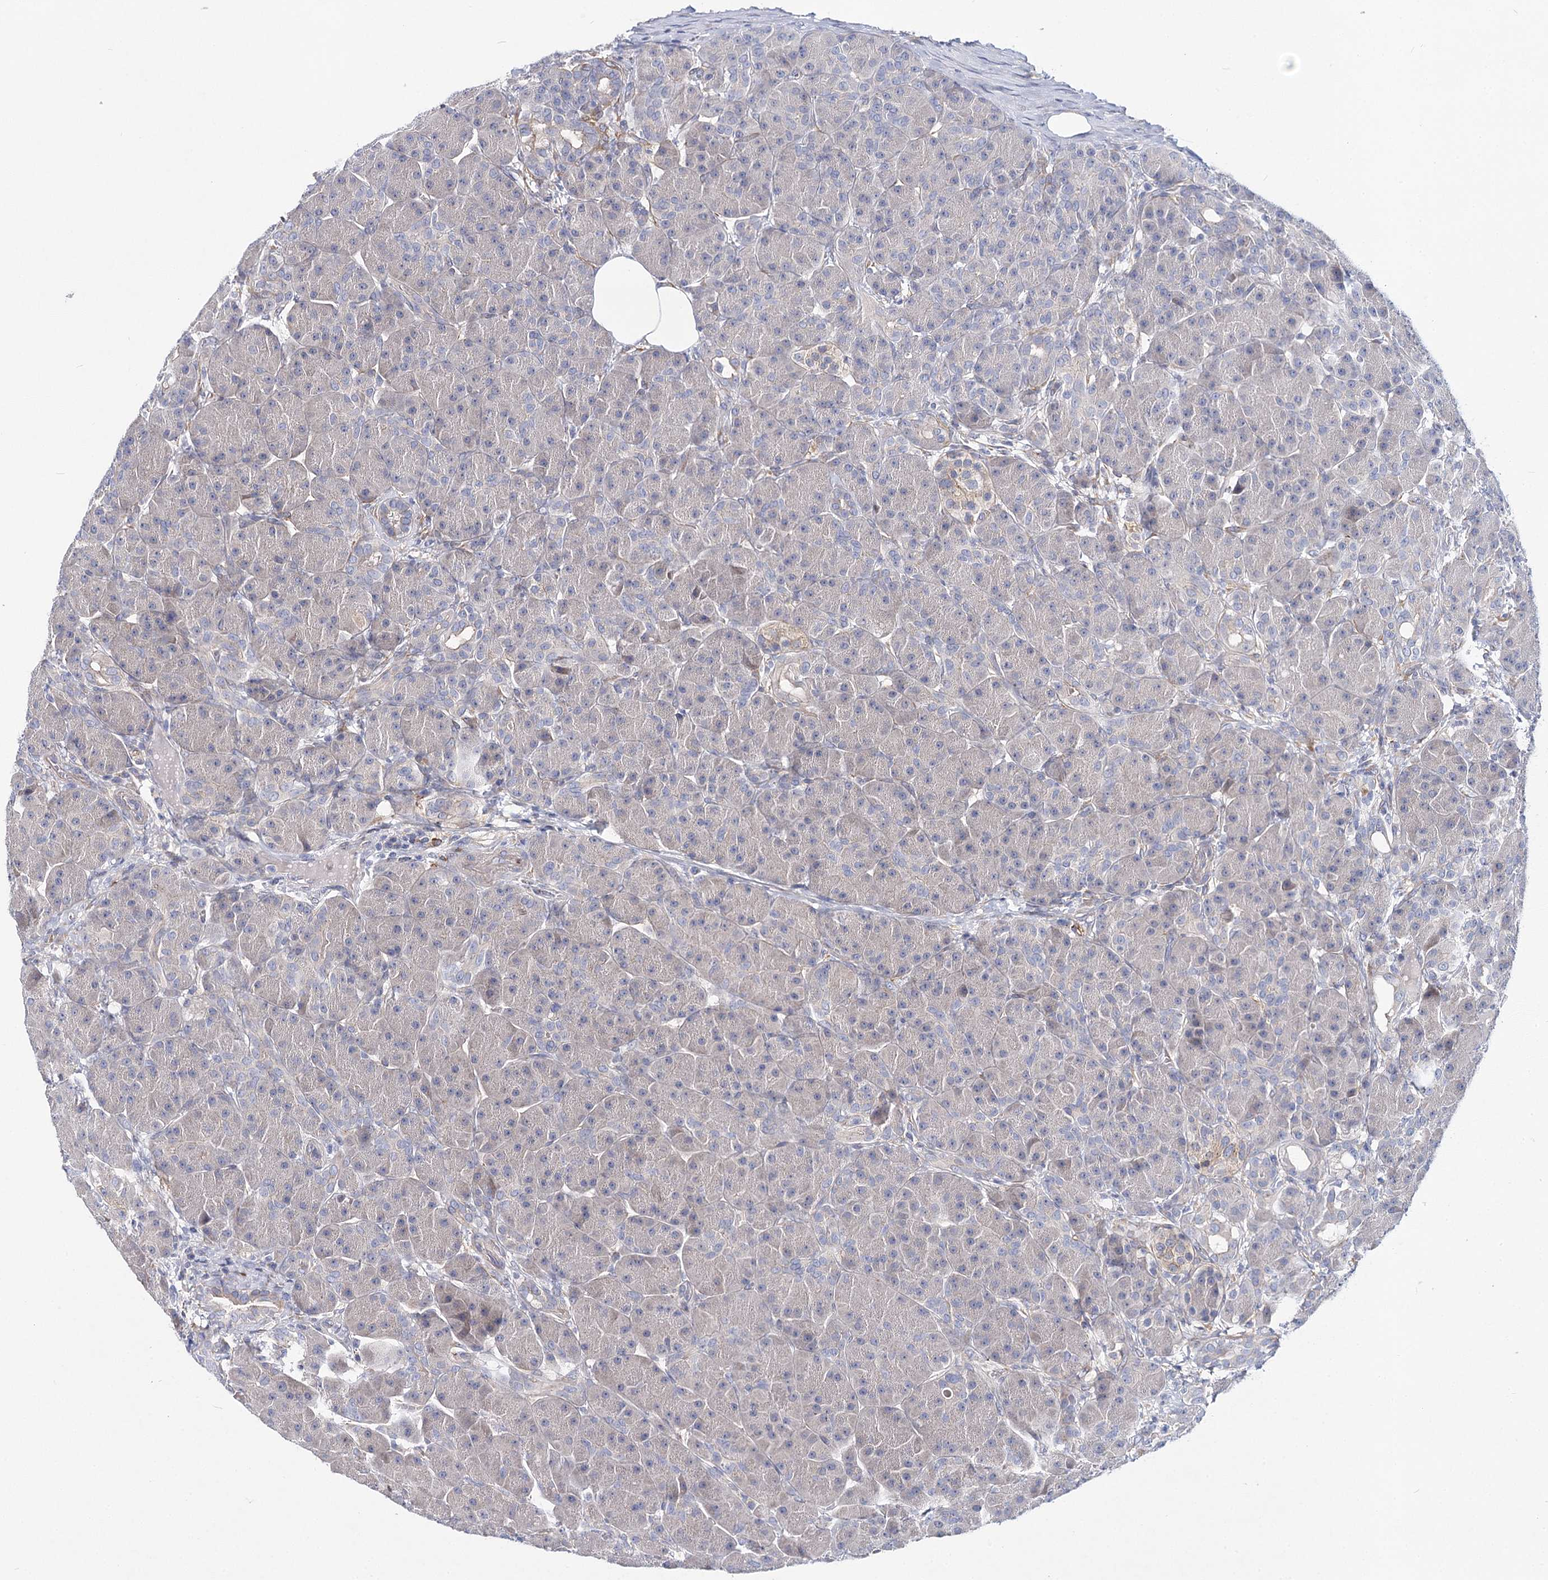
{"staining": {"intensity": "negative", "quantity": "none", "location": "none"}, "tissue": "pancreas", "cell_type": "Exocrine glandular cells", "image_type": "normal", "snomed": [{"axis": "morphology", "description": "Normal tissue, NOS"}, {"axis": "topography", "description": "Pancreas"}], "caption": "Immunohistochemistry (IHC) image of normal pancreas: pancreas stained with DAB shows no significant protein expression in exocrine glandular cells.", "gene": "TEX12", "patient": {"sex": "male", "age": 63}}